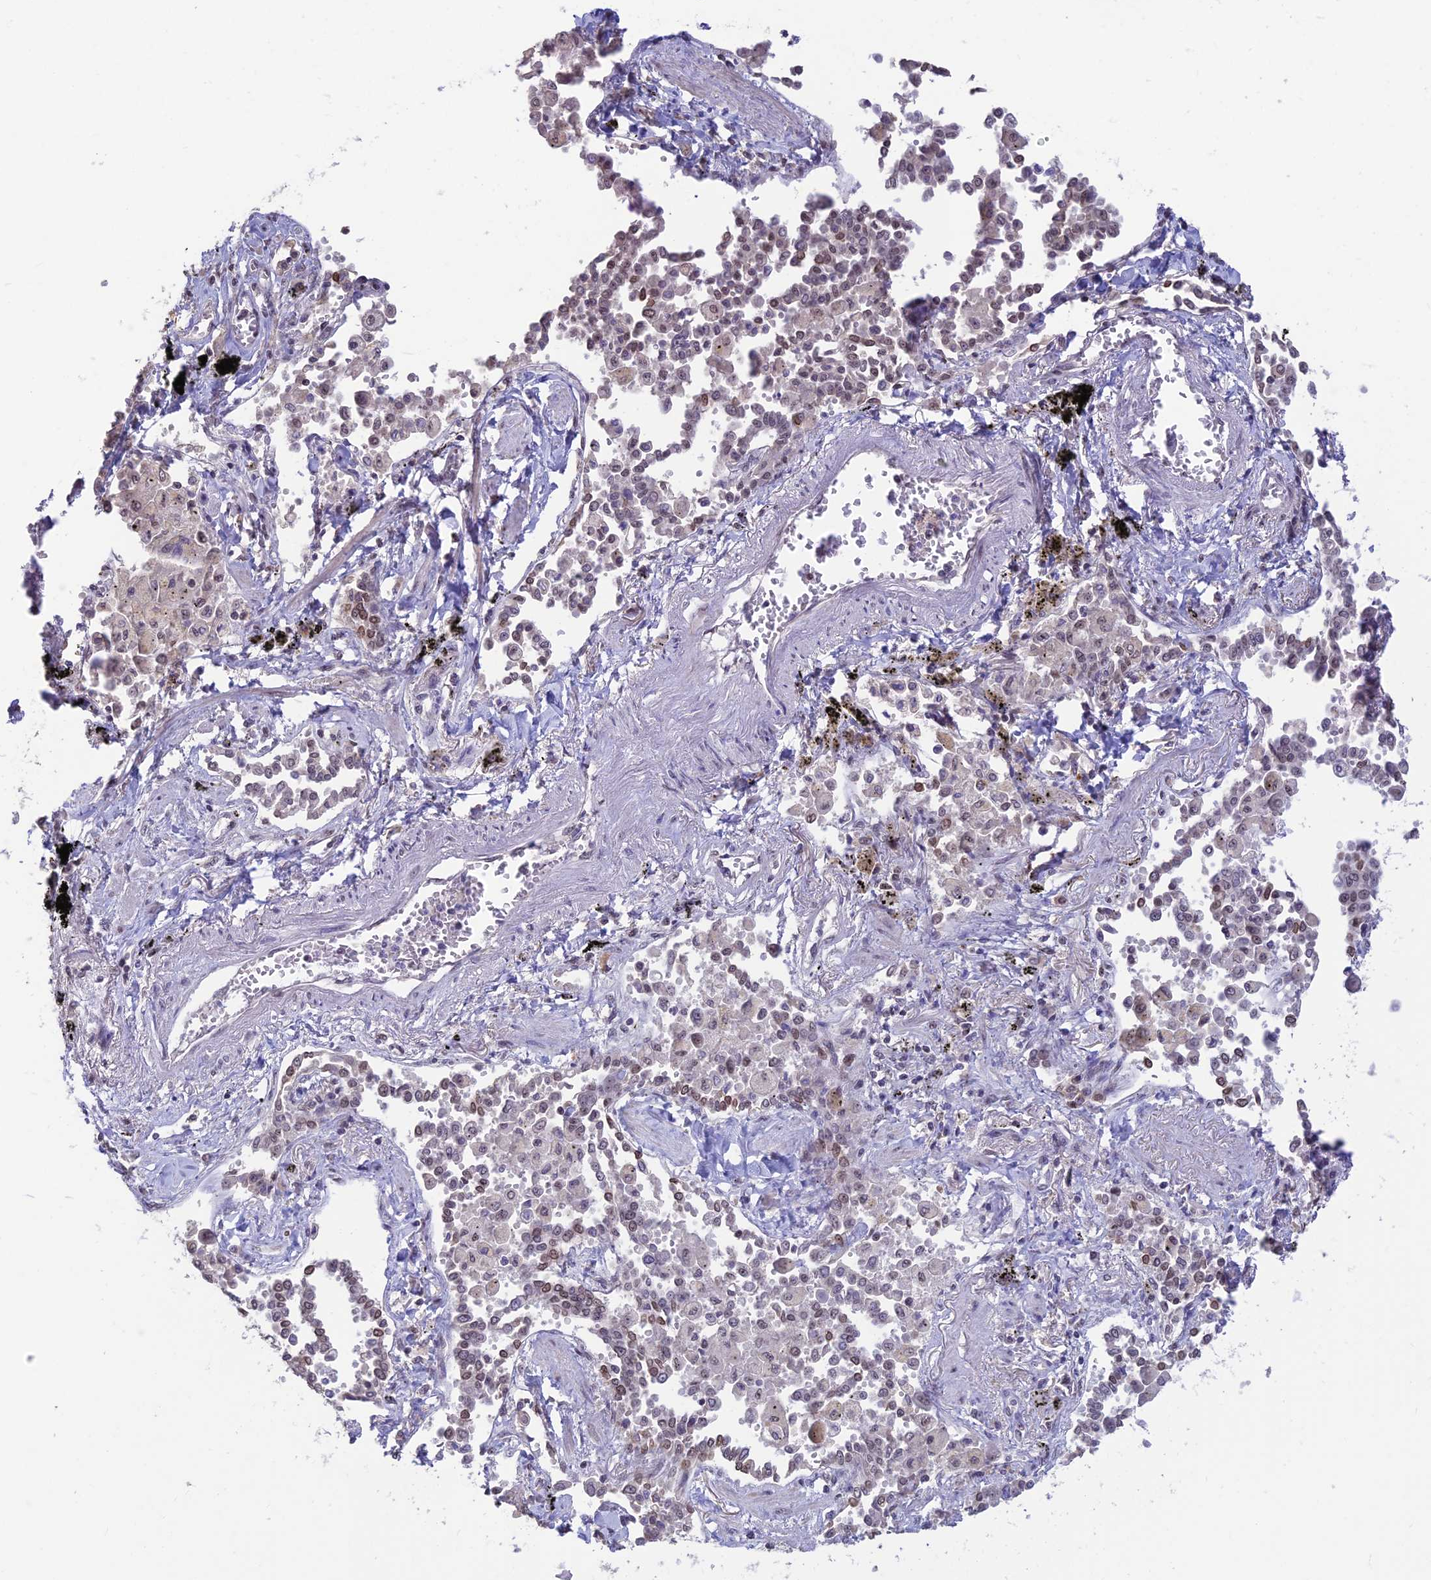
{"staining": {"intensity": "moderate", "quantity": "<25%", "location": "nuclear"}, "tissue": "lung cancer", "cell_type": "Tumor cells", "image_type": "cancer", "snomed": [{"axis": "morphology", "description": "Adenocarcinoma, NOS"}, {"axis": "topography", "description": "Lung"}], "caption": "Protein positivity by immunohistochemistry (IHC) displays moderate nuclear staining in about <25% of tumor cells in adenocarcinoma (lung). The protein of interest is stained brown, and the nuclei are stained in blue (DAB IHC with brightfield microscopy, high magnification).", "gene": "POLR1G", "patient": {"sex": "male", "age": 67}}